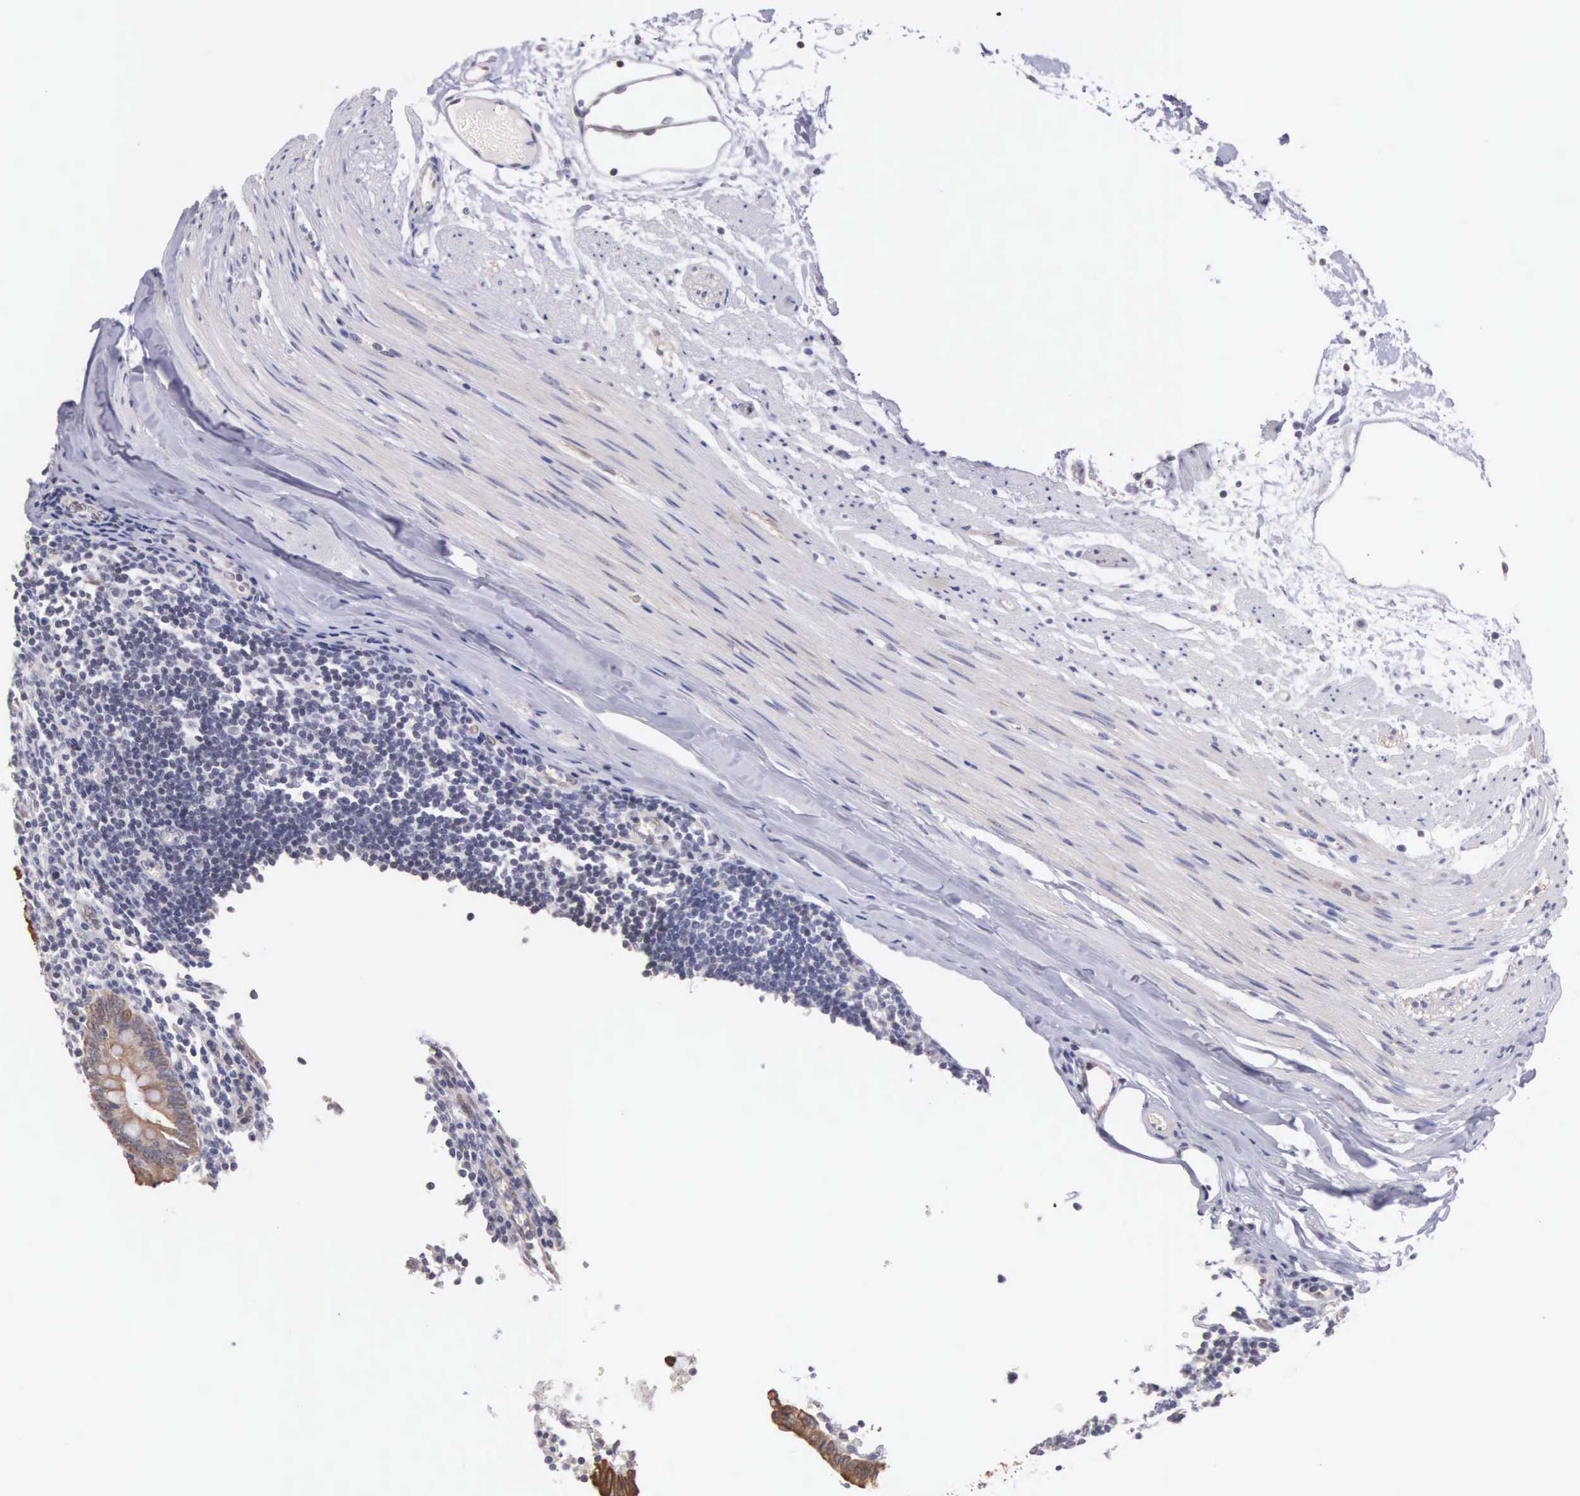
{"staining": {"intensity": "weak", "quantity": ">75%", "location": "cytoplasmic/membranous"}, "tissue": "appendix", "cell_type": "Glandular cells", "image_type": "normal", "snomed": [{"axis": "morphology", "description": "Normal tissue, NOS"}, {"axis": "topography", "description": "Appendix"}], "caption": "Approximately >75% of glandular cells in benign appendix reveal weak cytoplasmic/membranous protein staining as visualized by brown immunohistochemical staining.", "gene": "PIR", "patient": {"sex": "female", "age": 19}}